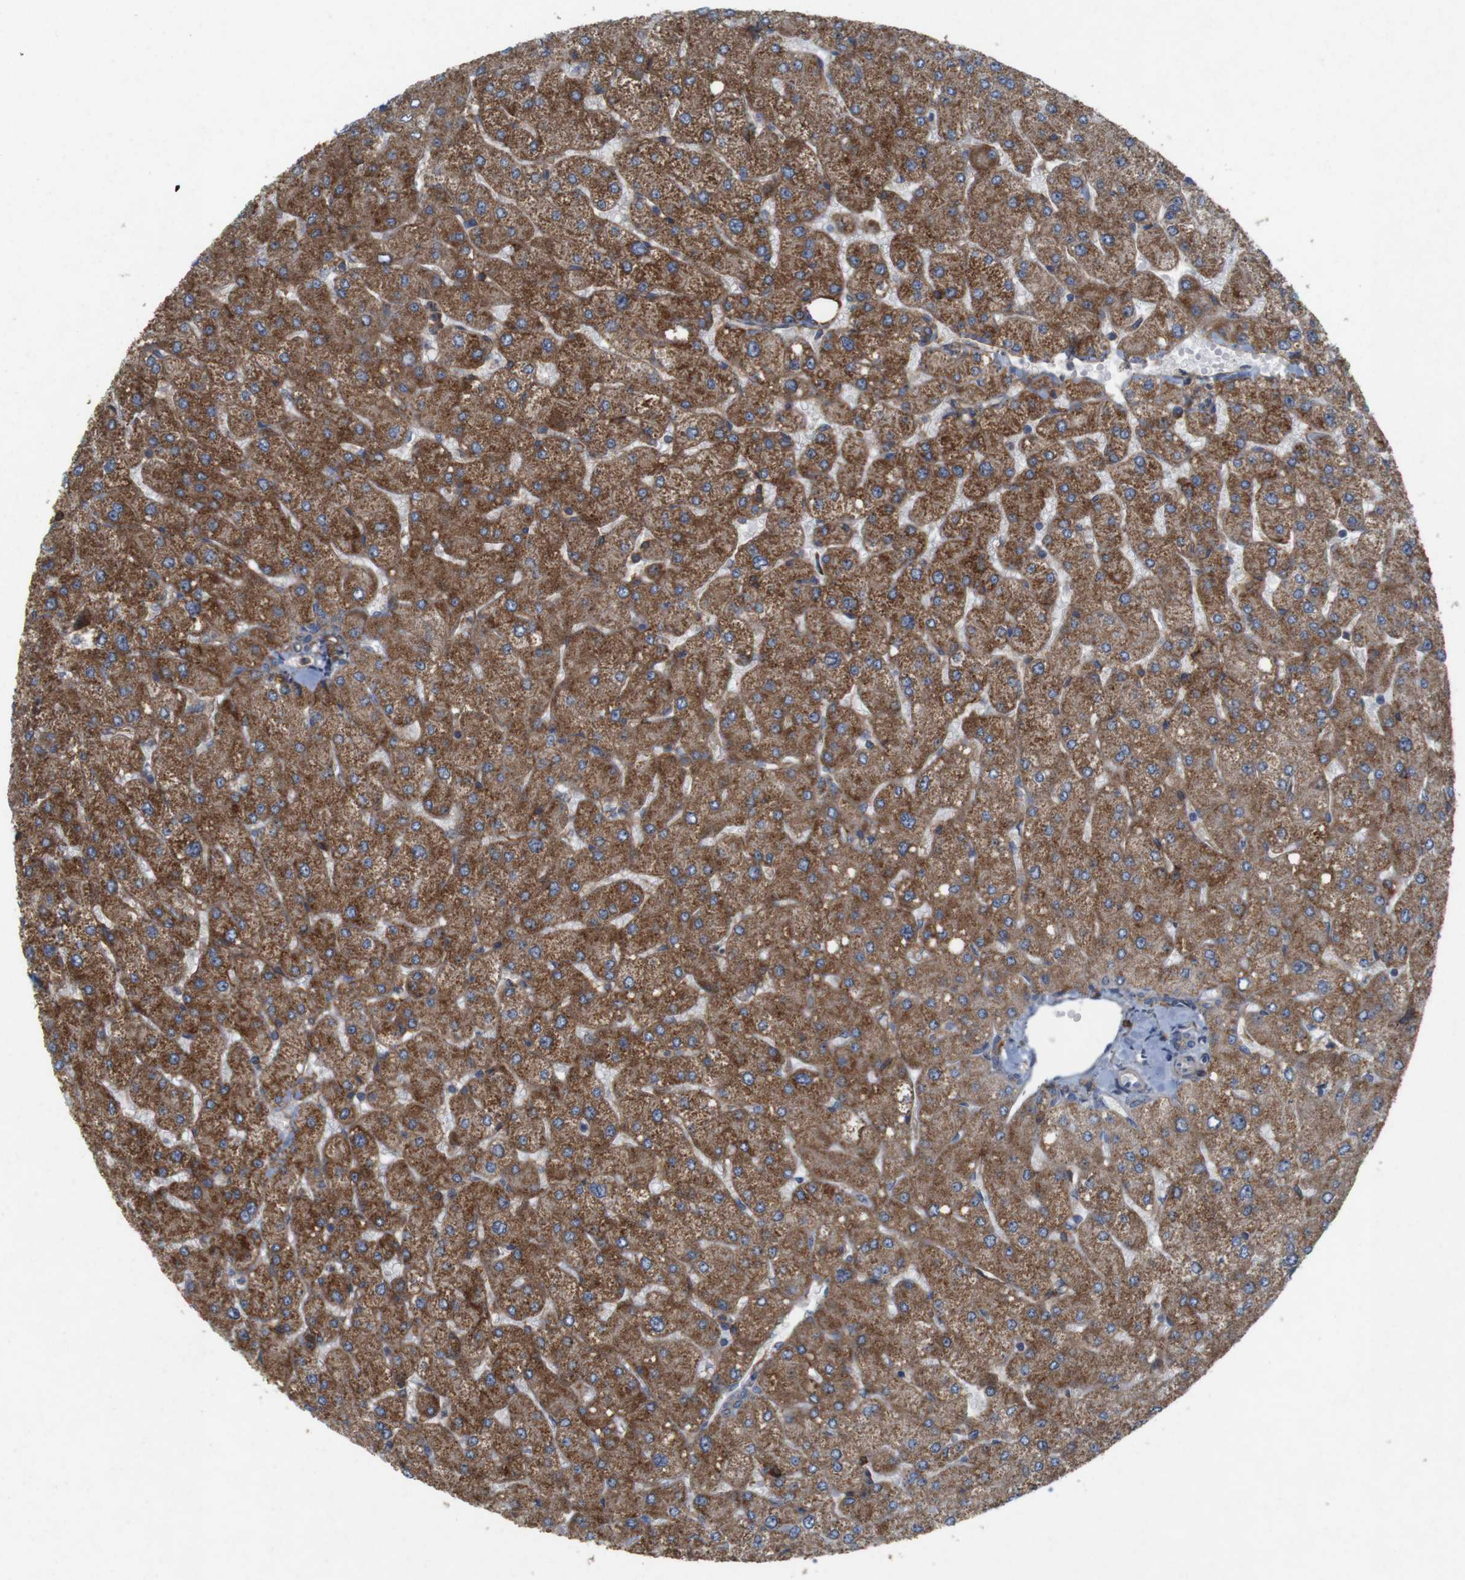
{"staining": {"intensity": "weak", "quantity": ">75%", "location": "cytoplasmic/membranous"}, "tissue": "liver", "cell_type": "Cholangiocytes", "image_type": "normal", "snomed": [{"axis": "morphology", "description": "Normal tissue, NOS"}, {"axis": "topography", "description": "Liver"}], "caption": "Immunohistochemistry (IHC) (DAB) staining of benign human liver exhibits weak cytoplasmic/membranous protein expression in approximately >75% of cholangiocytes. (IHC, brightfield microscopy, high magnification).", "gene": "SIGLEC8", "patient": {"sex": "male", "age": 55}}